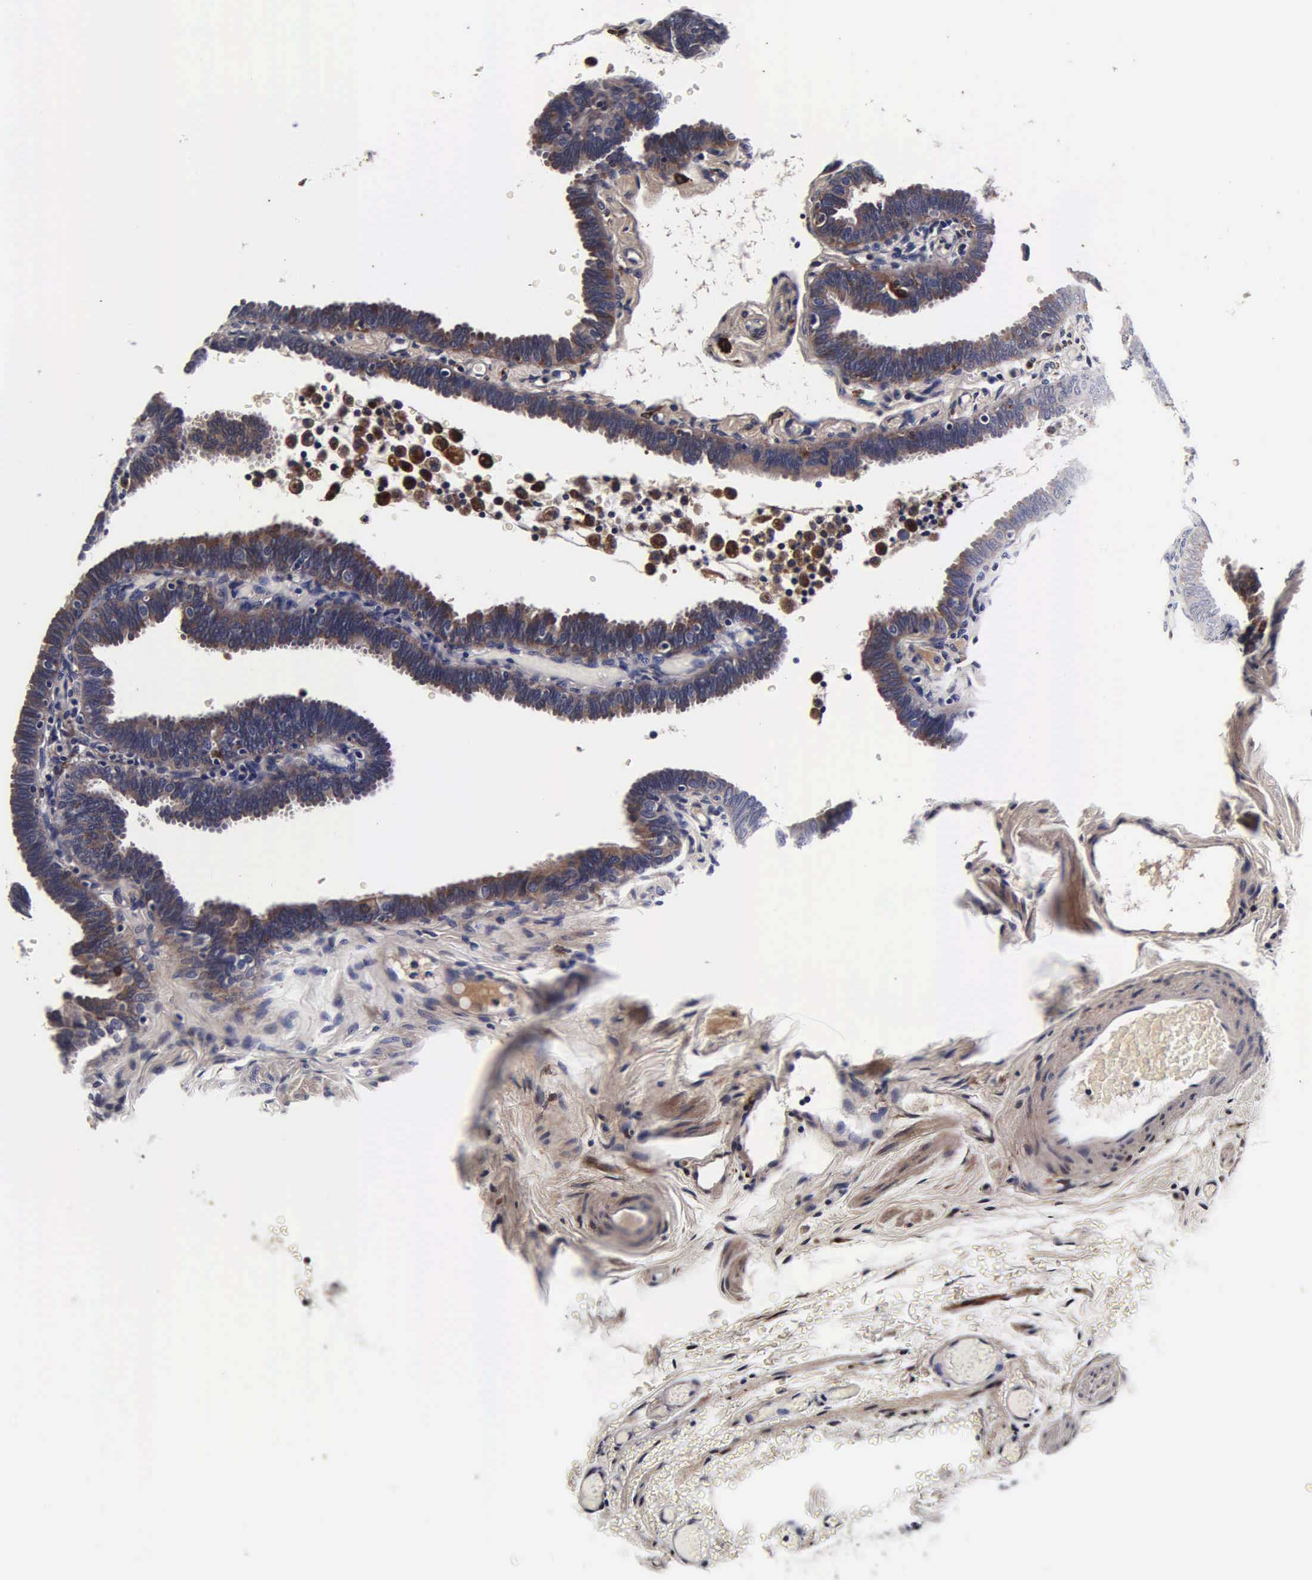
{"staining": {"intensity": "moderate", "quantity": ">75%", "location": "cytoplasmic/membranous"}, "tissue": "fallopian tube", "cell_type": "Glandular cells", "image_type": "normal", "snomed": [{"axis": "morphology", "description": "Normal tissue, NOS"}, {"axis": "topography", "description": "Fallopian tube"}], "caption": "A photomicrograph of fallopian tube stained for a protein displays moderate cytoplasmic/membranous brown staining in glandular cells.", "gene": "CST3", "patient": {"sex": "female", "age": 51}}